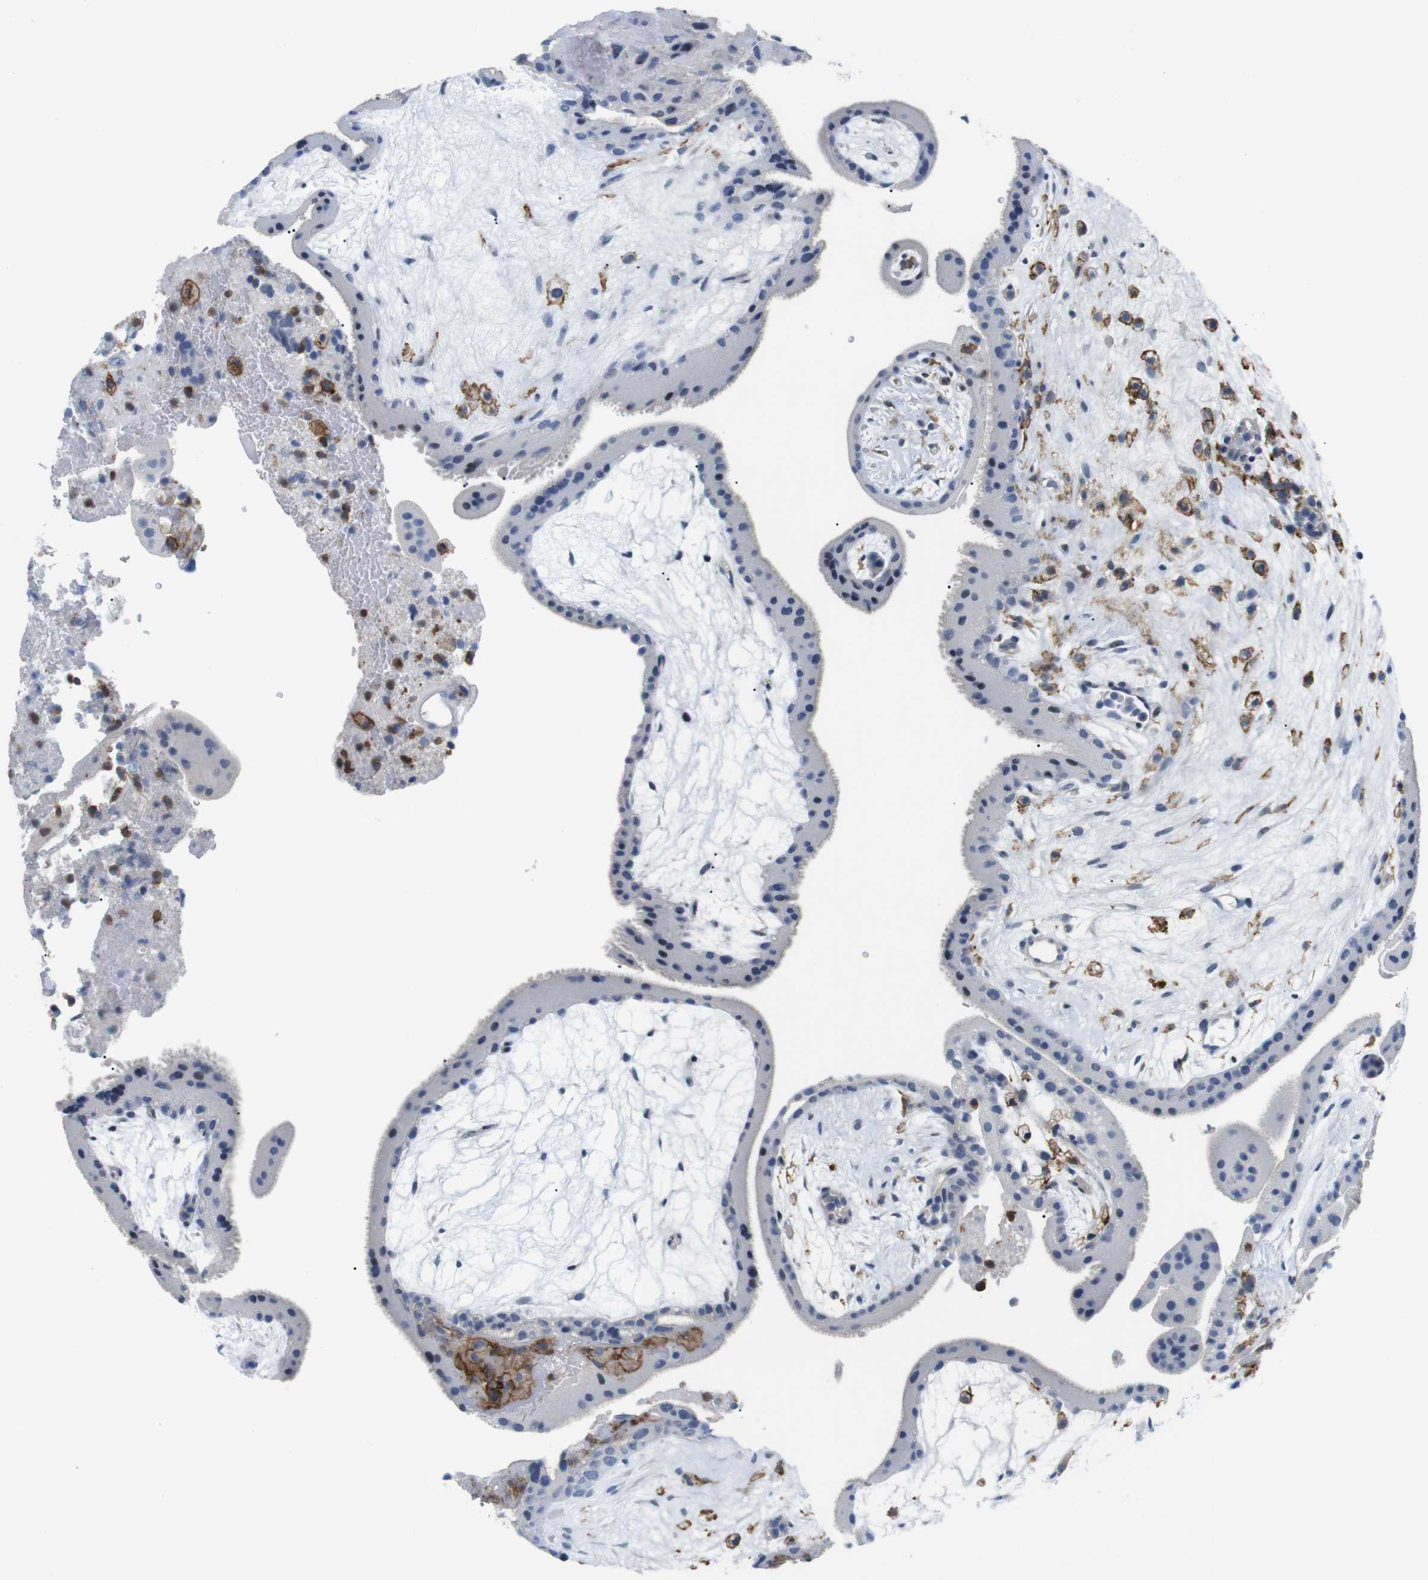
{"staining": {"intensity": "negative", "quantity": "none", "location": "none"}, "tissue": "placenta", "cell_type": "Trophoblastic cells", "image_type": "normal", "snomed": [{"axis": "morphology", "description": "Normal tissue, NOS"}, {"axis": "topography", "description": "Placenta"}], "caption": "Trophoblastic cells show no significant protein expression in benign placenta. (DAB immunohistochemistry (IHC) visualized using brightfield microscopy, high magnification).", "gene": "CD300C", "patient": {"sex": "female", "age": 19}}